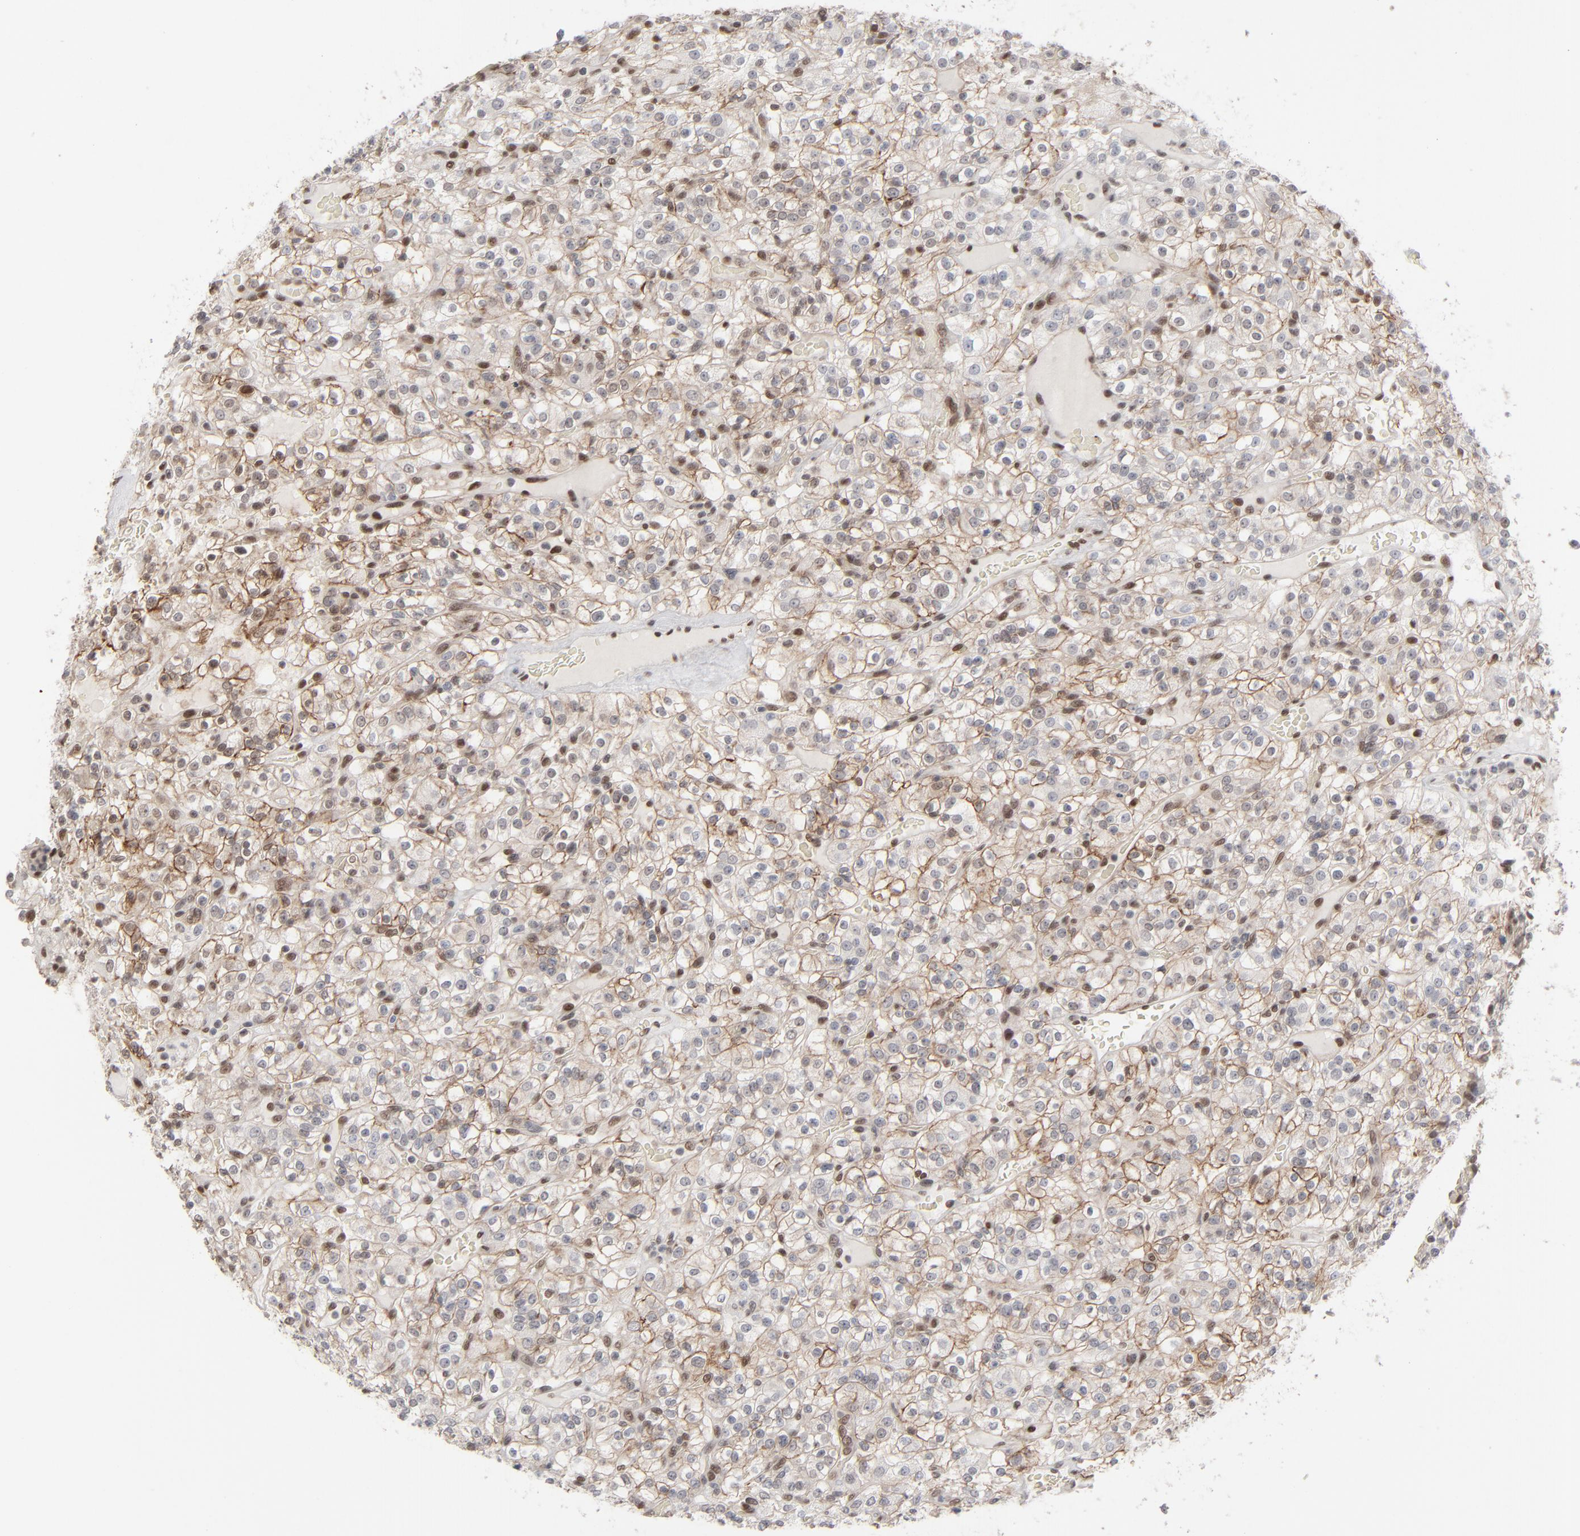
{"staining": {"intensity": "strong", "quantity": ">75%", "location": "cytoplasmic/membranous"}, "tissue": "renal cancer", "cell_type": "Tumor cells", "image_type": "cancer", "snomed": [{"axis": "morphology", "description": "Normal tissue, NOS"}, {"axis": "morphology", "description": "Adenocarcinoma, NOS"}, {"axis": "topography", "description": "Kidney"}], "caption": "There is high levels of strong cytoplasmic/membranous positivity in tumor cells of adenocarcinoma (renal), as demonstrated by immunohistochemical staining (brown color).", "gene": "IRF9", "patient": {"sex": "female", "age": 72}}